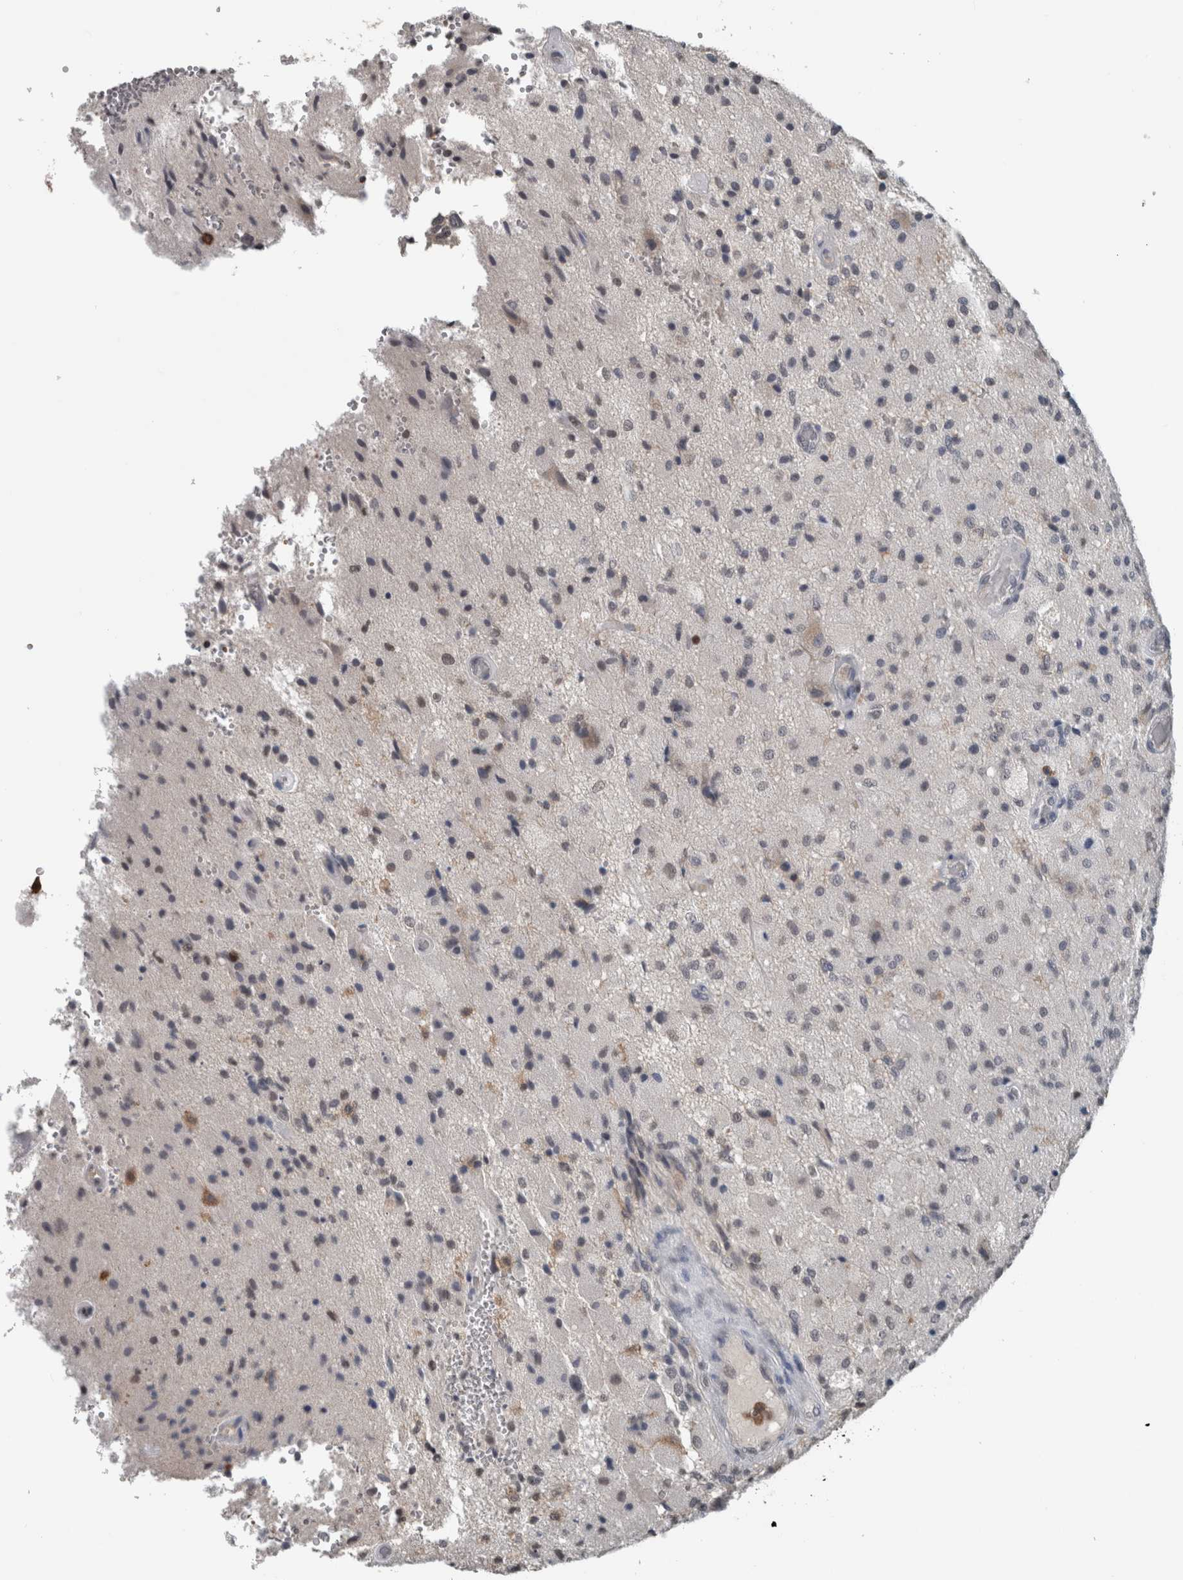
{"staining": {"intensity": "negative", "quantity": "none", "location": "none"}, "tissue": "glioma", "cell_type": "Tumor cells", "image_type": "cancer", "snomed": [{"axis": "morphology", "description": "Normal tissue, NOS"}, {"axis": "morphology", "description": "Glioma, malignant, High grade"}, {"axis": "topography", "description": "Cerebral cortex"}], "caption": "Tumor cells are negative for protein expression in human glioma.", "gene": "MAFF", "patient": {"sex": "male", "age": 77}}